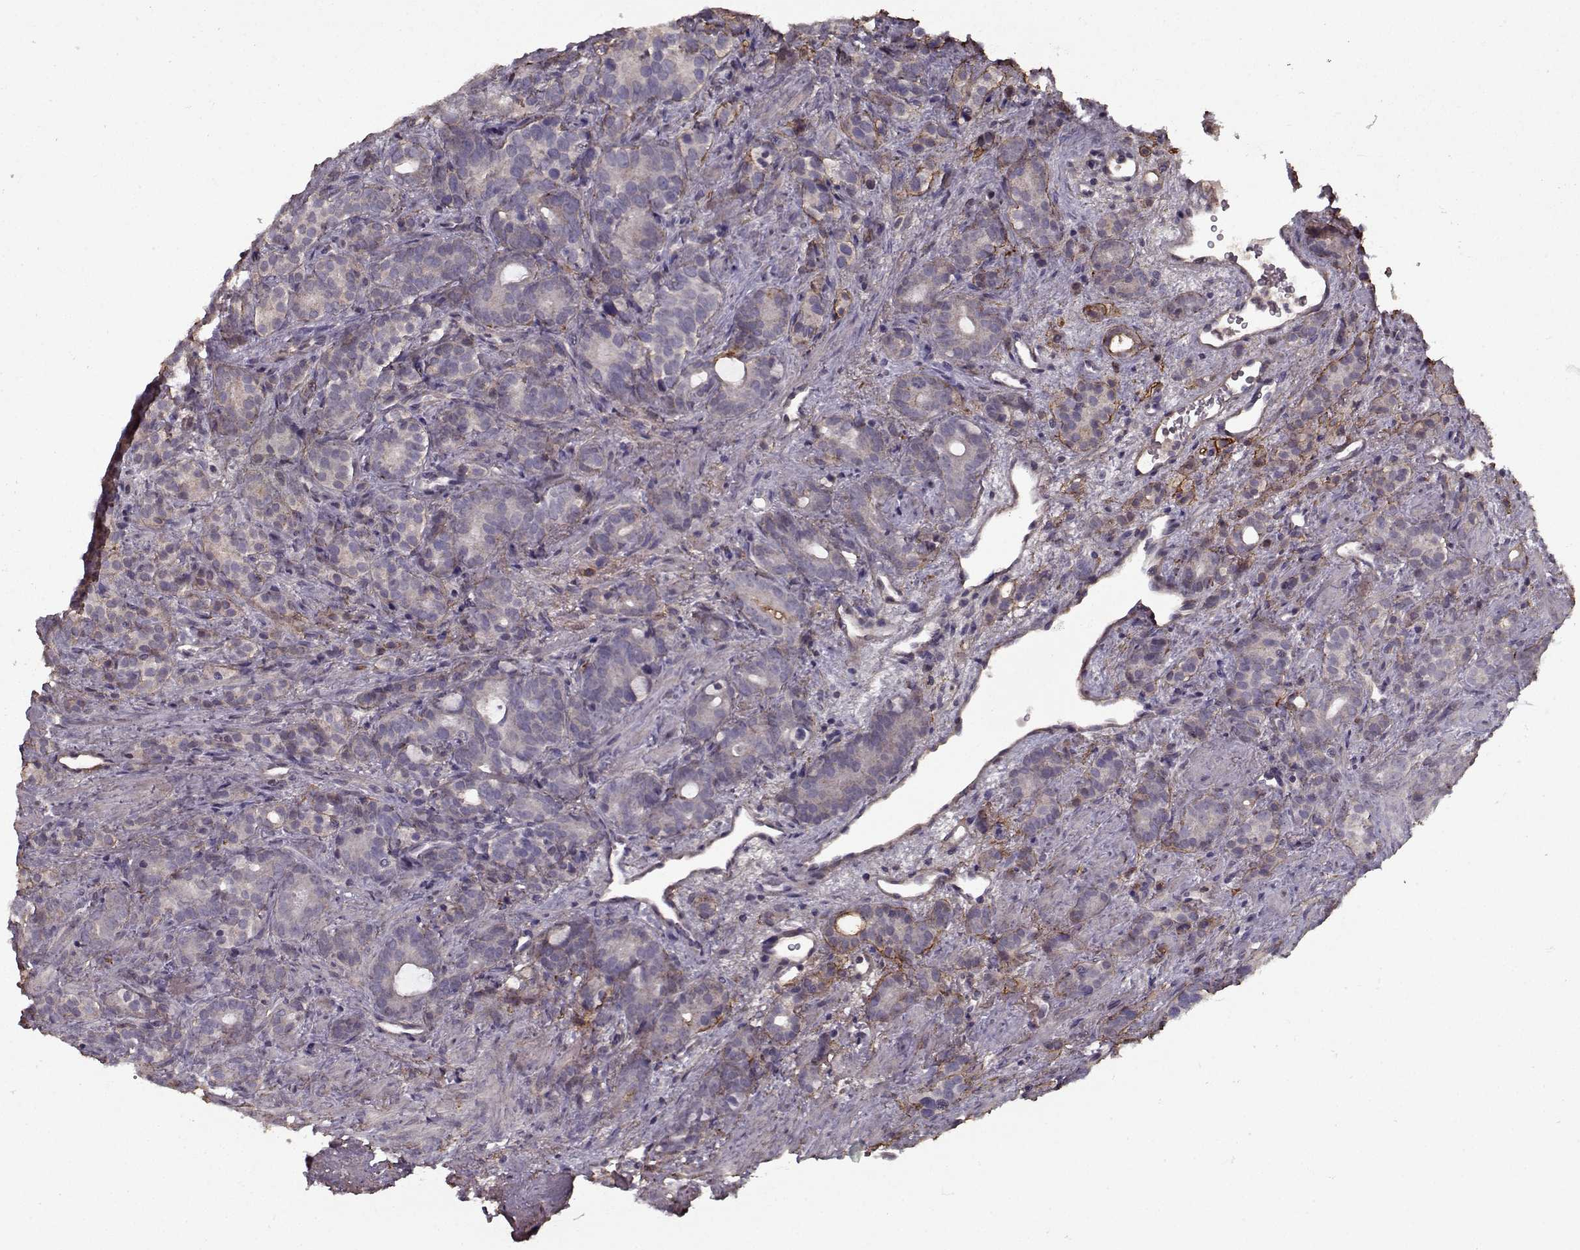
{"staining": {"intensity": "negative", "quantity": "none", "location": "none"}, "tissue": "prostate cancer", "cell_type": "Tumor cells", "image_type": "cancer", "snomed": [{"axis": "morphology", "description": "Adenocarcinoma, High grade"}, {"axis": "topography", "description": "Prostate"}], "caption": "Tumor cells are negative for protein expression in human prostate high-grade adenocarcinoma.", "gene": "LAMA2", "patient": {"sex": "male", "age": 84}}